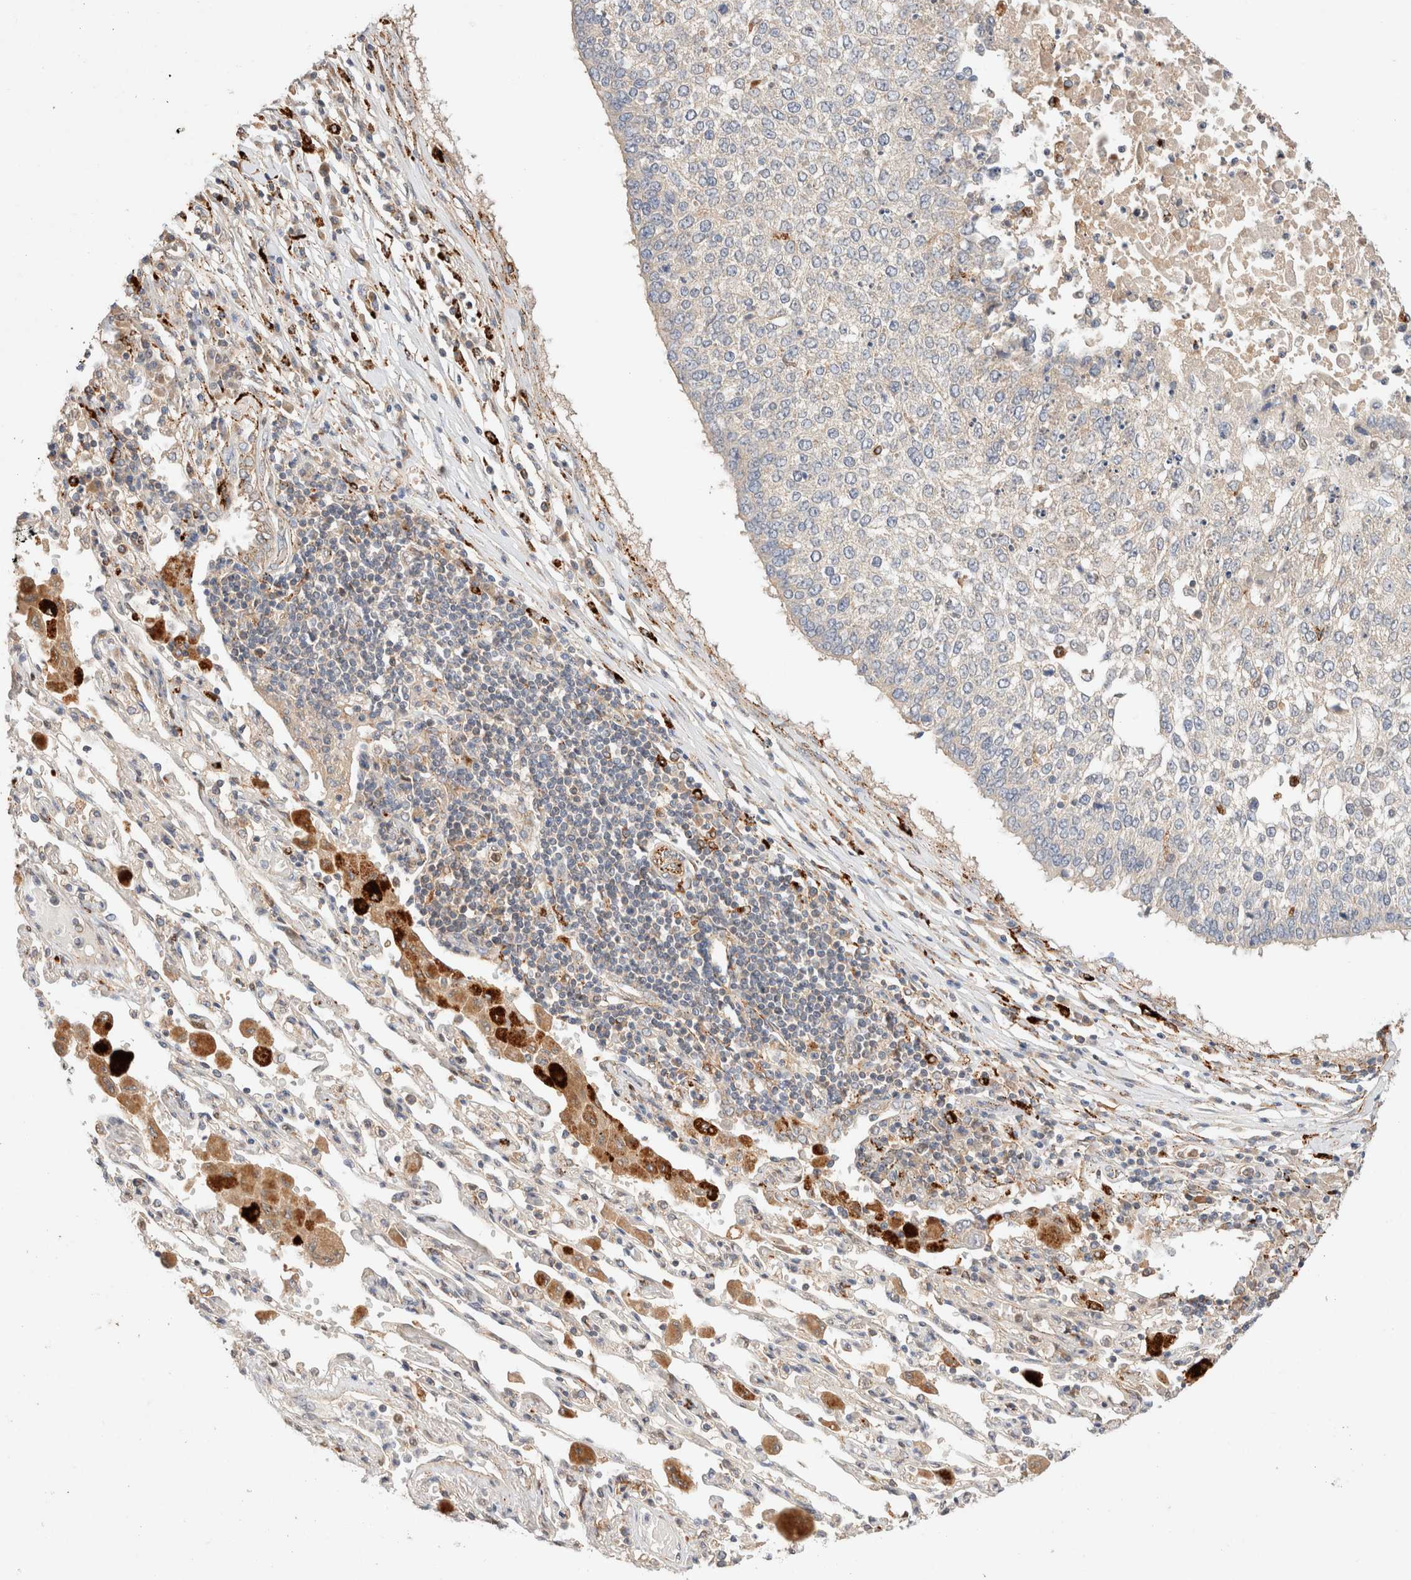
{"staining": {"intensity": "negative", "quantity": "none", "location": "none"}, "tissue": "lung cancer", "cell_type": "Tumor cells", "image_type": "cancer", "snomed": [{"axis": "morphology", "description": "Normal tissue, NOS"}, {"axis": "morphology", "description": "Squamous cell carcinoma, NOS"}, {"axis": "topography", "description": "Cartilage tissue"}, {"axis": "topography", "description": "Bronchus"}, {"axis": "topography", "description": "Lung"}, {"axis": "topography", "description": "Peripheral nerve tissue"}], "caption": "Immunohistochemistry photomicrograph of neoplastic tissue: human lung cancer (squamous cell carcinoma) stained with DAB displays no significant protein staining in tumor cells.", "gene": "RABEPK", "patient": {"sex": "female", "age": 49}}